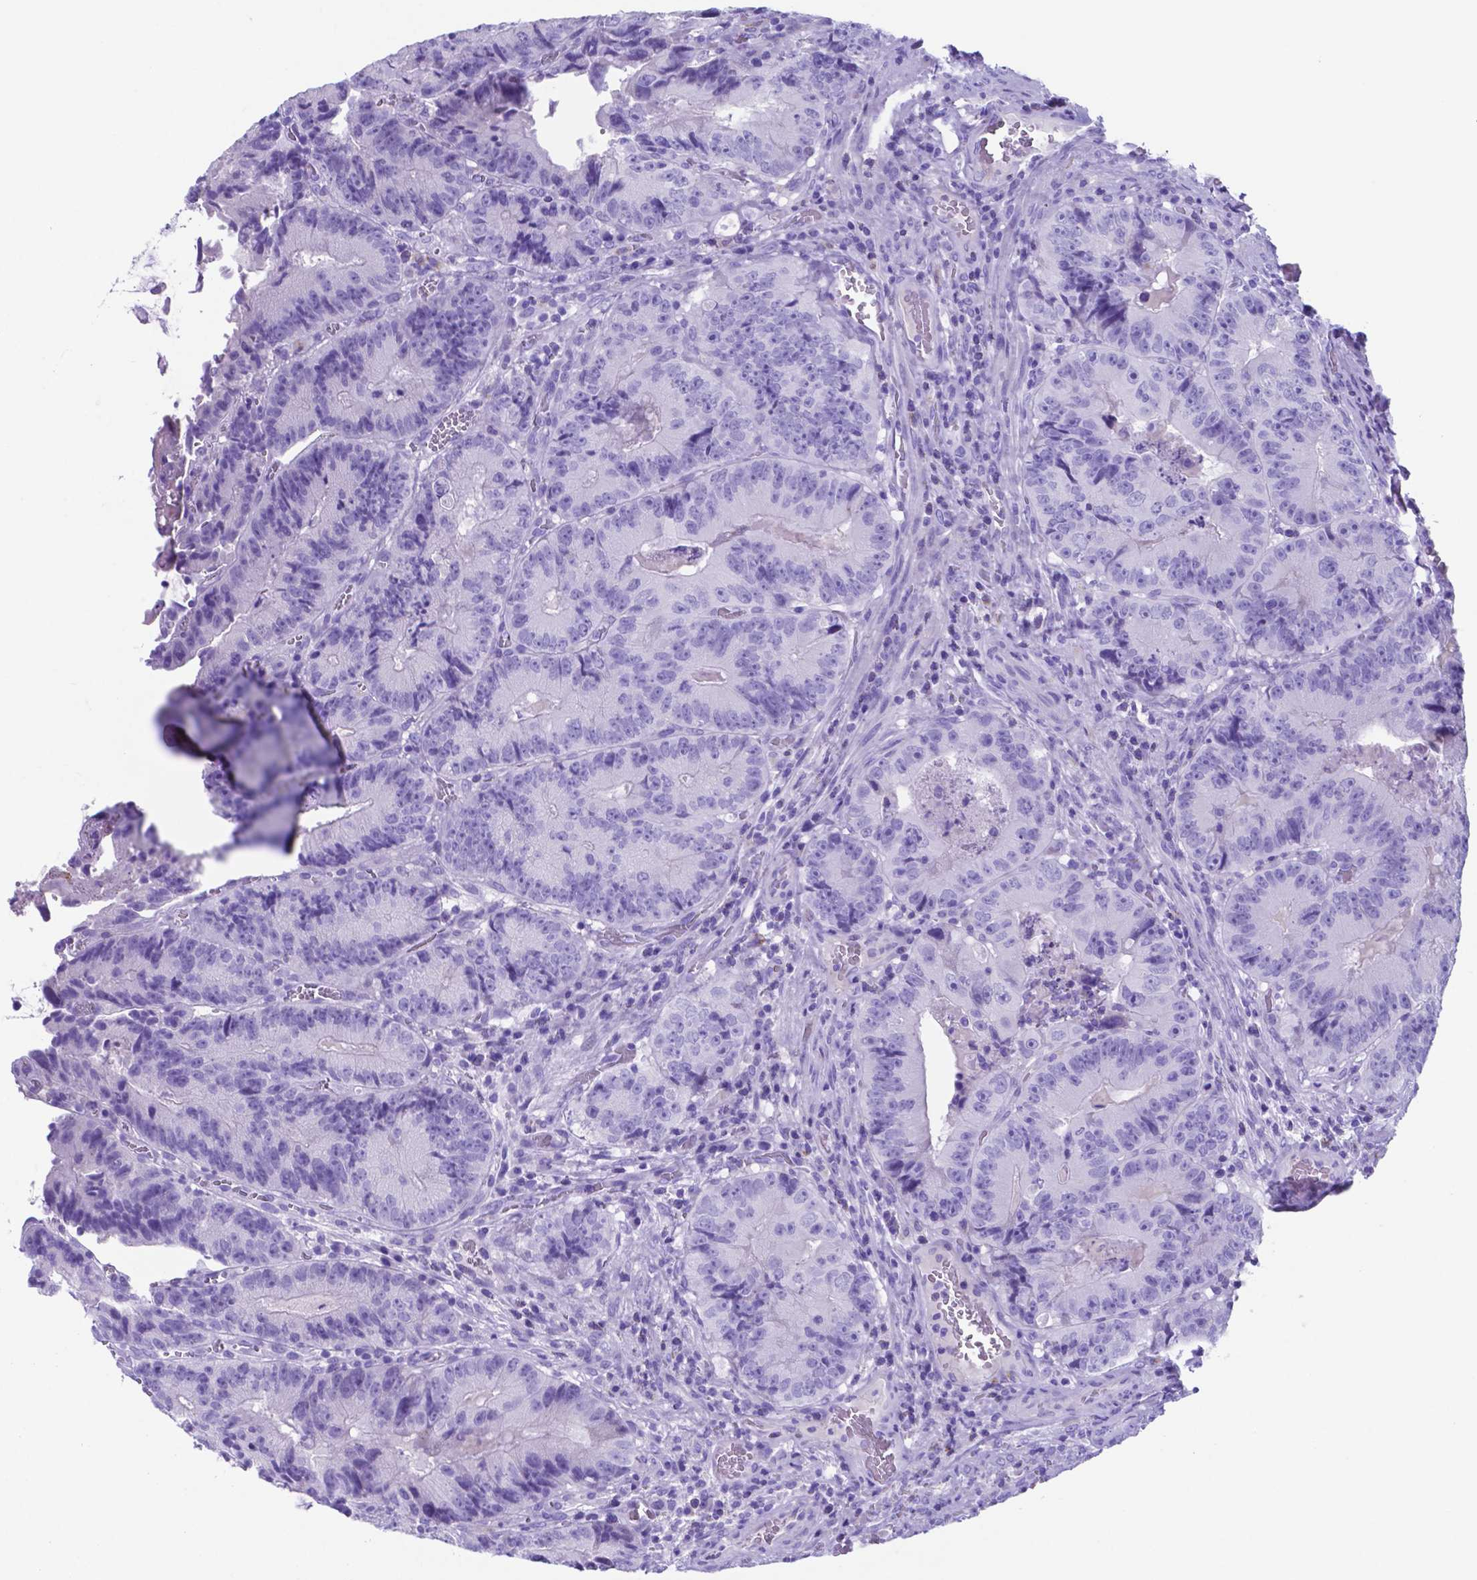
{"staining": {"intensity": "negative", "quantity": "none", "location": "none"}, "tissue": "colorectal cancer", "cell_type": "Tumor cells", "image_type": "cancer", "snomed": [{"axis": "morphology", "description": "Adenocarcinoma, NOS"}, {"axis": "topography", "description": "Colon"}], "caption": "Histopathology image shows no protein expression in tumor cells of colorectal adenocarcinoma tissue. Brightfield microscopy of IHC stained with DAB (brown) and hematoxylin (blue), captured at high magnification.", "gene": "DNAAF8", "patient": {"sex": "female", "age": 86}}